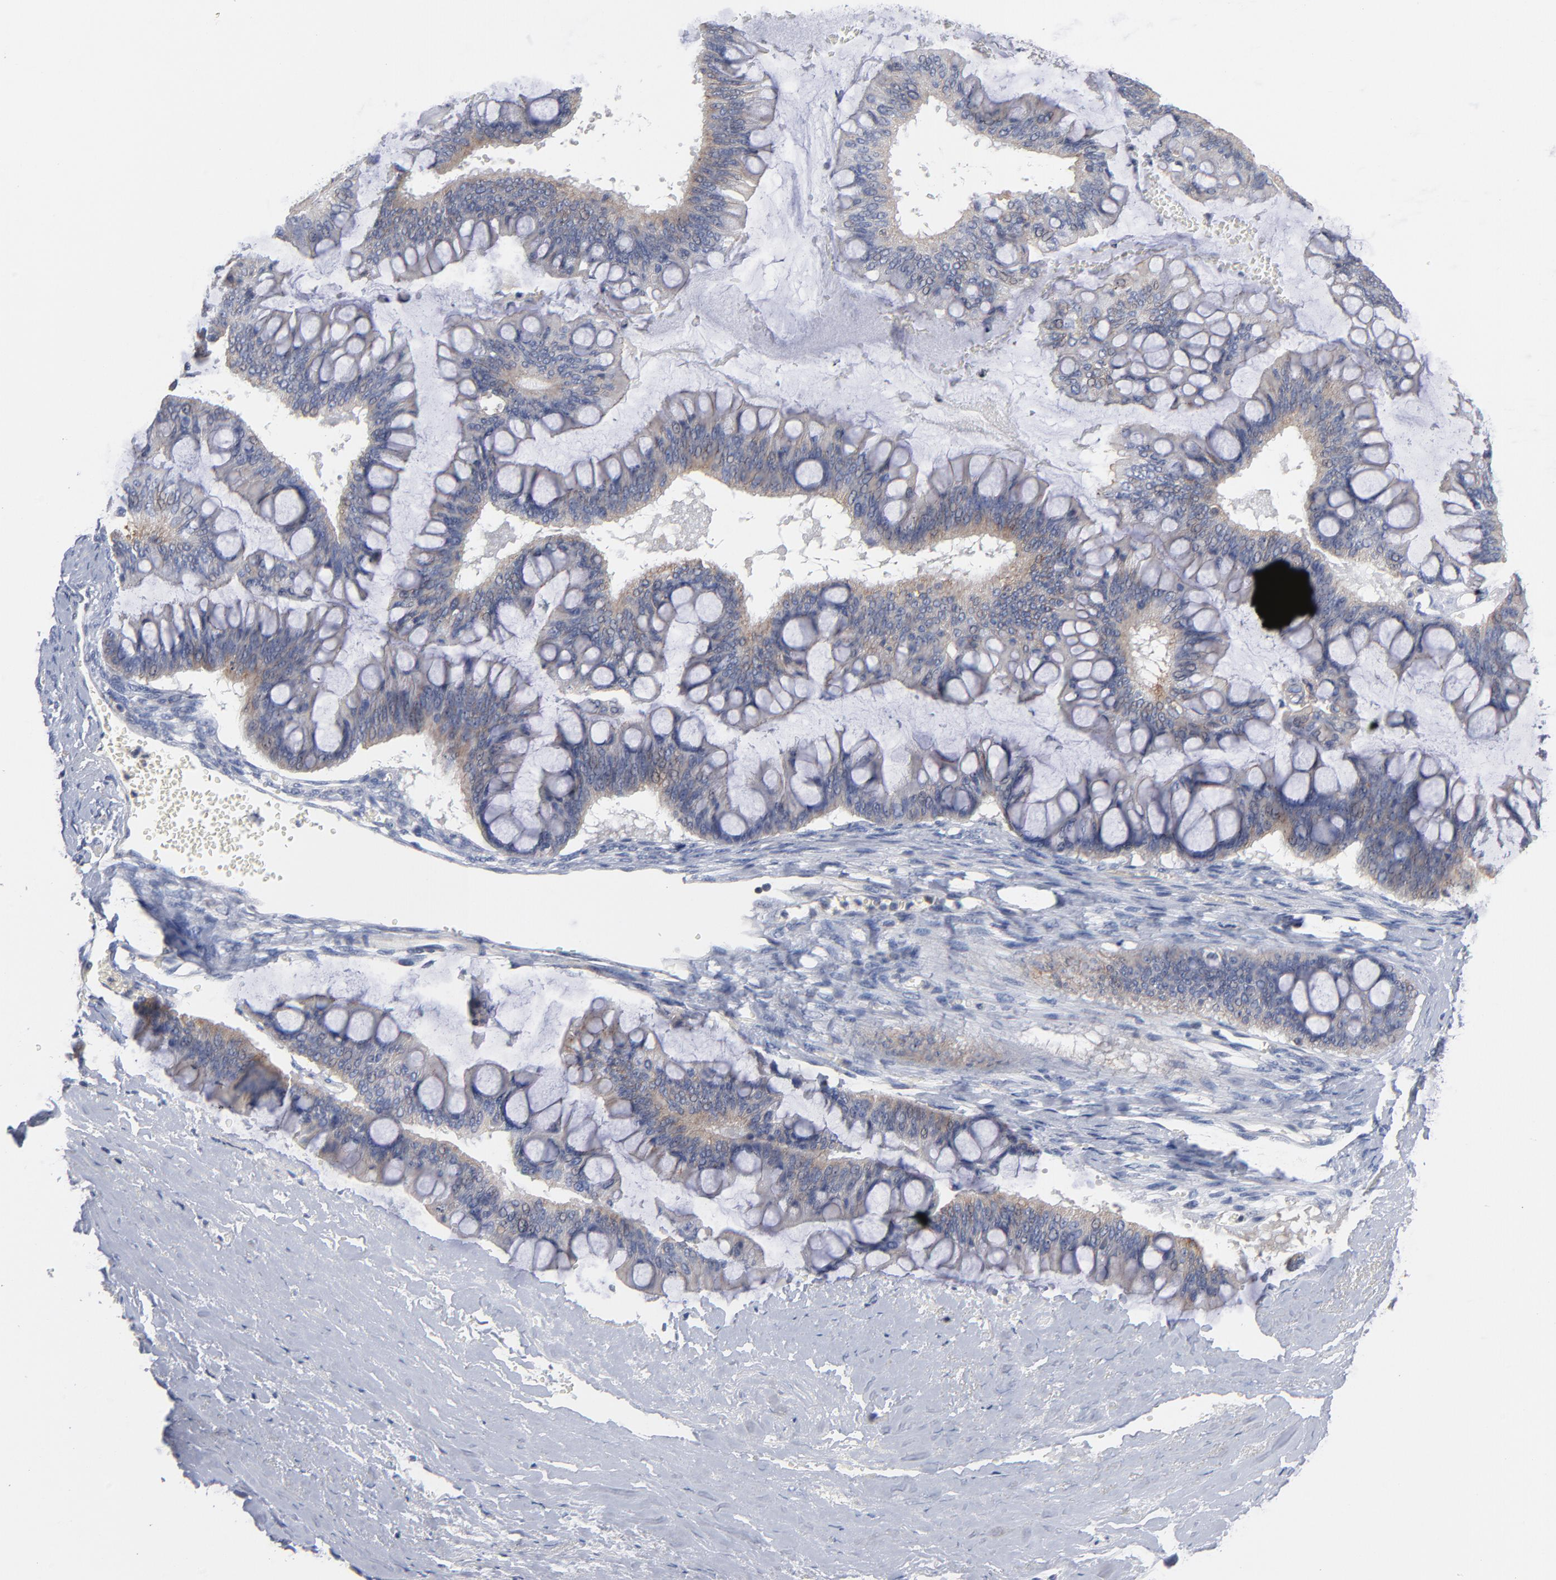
{"staining": {"intensity": "weak", "quantity": ">75%", "location": "cytoplasmic/membranous"}, "tissue": "ovarian cancer", "cell_type": "Tumor cells", "image_type": "cancer", "snomed": [{"axis": "morphology", "description": "Cystadenocarcinoma, mucinous, NOS"}, {"axis": "topography", "description": "Ovary"}], "caption": "Immunohistochemistry (DAB) staining of ovarian mucinous cystadenocarcinoma displays weak cytoplasmic/membranous protein expression in about >75% of tumor cells. (Stains: DAB in brown, nuclei in blue, Microscopy: brightfield microscopy at high magnification).", "gene": "PDLIM2", "patient": {"sex": "female", "age": 73}}